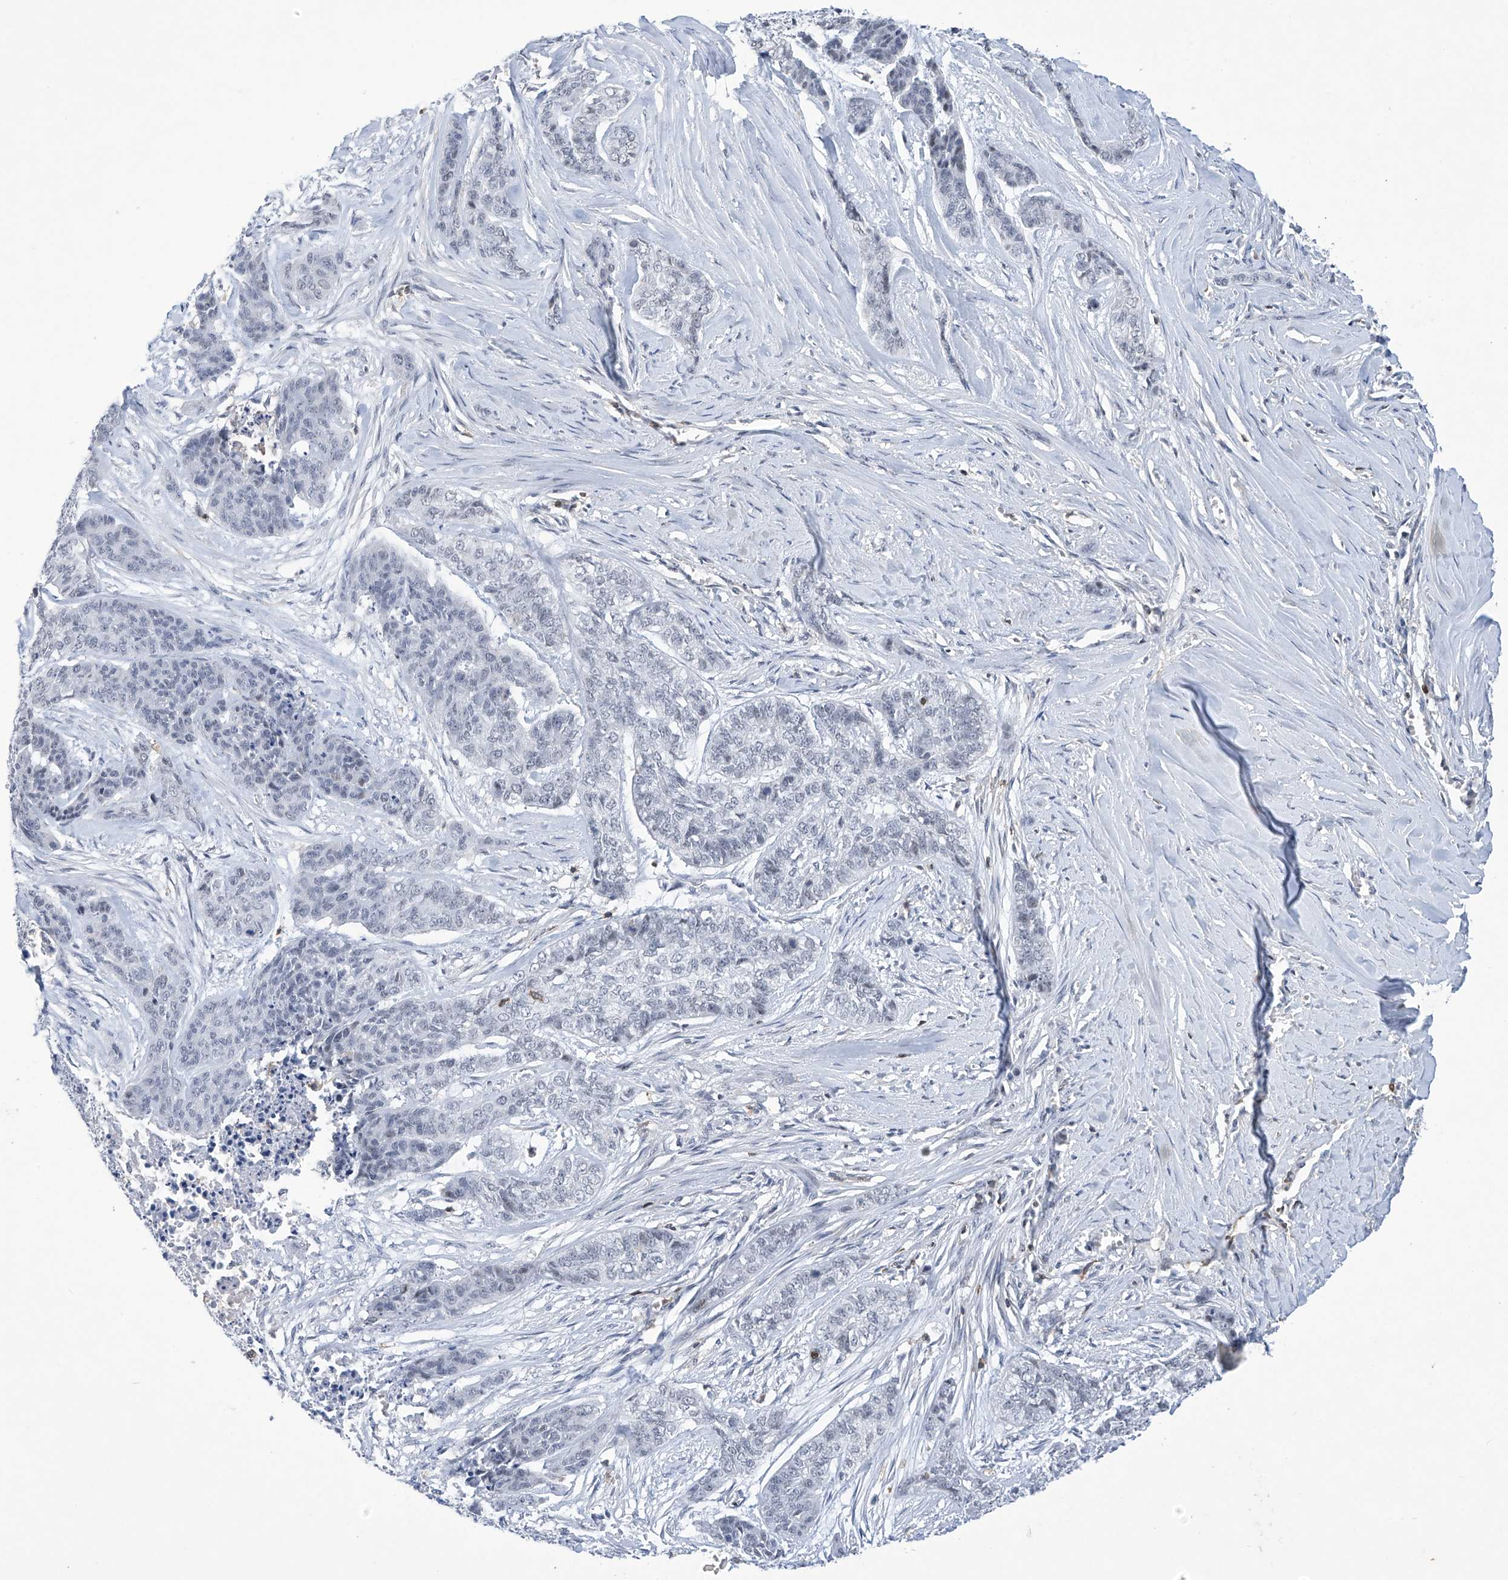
{"staining": {"intensity": "negative", "quantity": "none", "location": "none"}, "tissue": "skin cancer", "cell_type": "Tumor cells", "image_type": "cancer", "snomed": [{"axis": "morphology", "description": "Basal cell carcinoma"}, {"axis": "topography", "description": "Skin"}], "caption": "Human skin cancer (basal cell carcinoma) stained for a protein using IHC shows no staining in tumor cells.", "gene": "MSL3", "patient": {"sex": "female", "age": 64}}